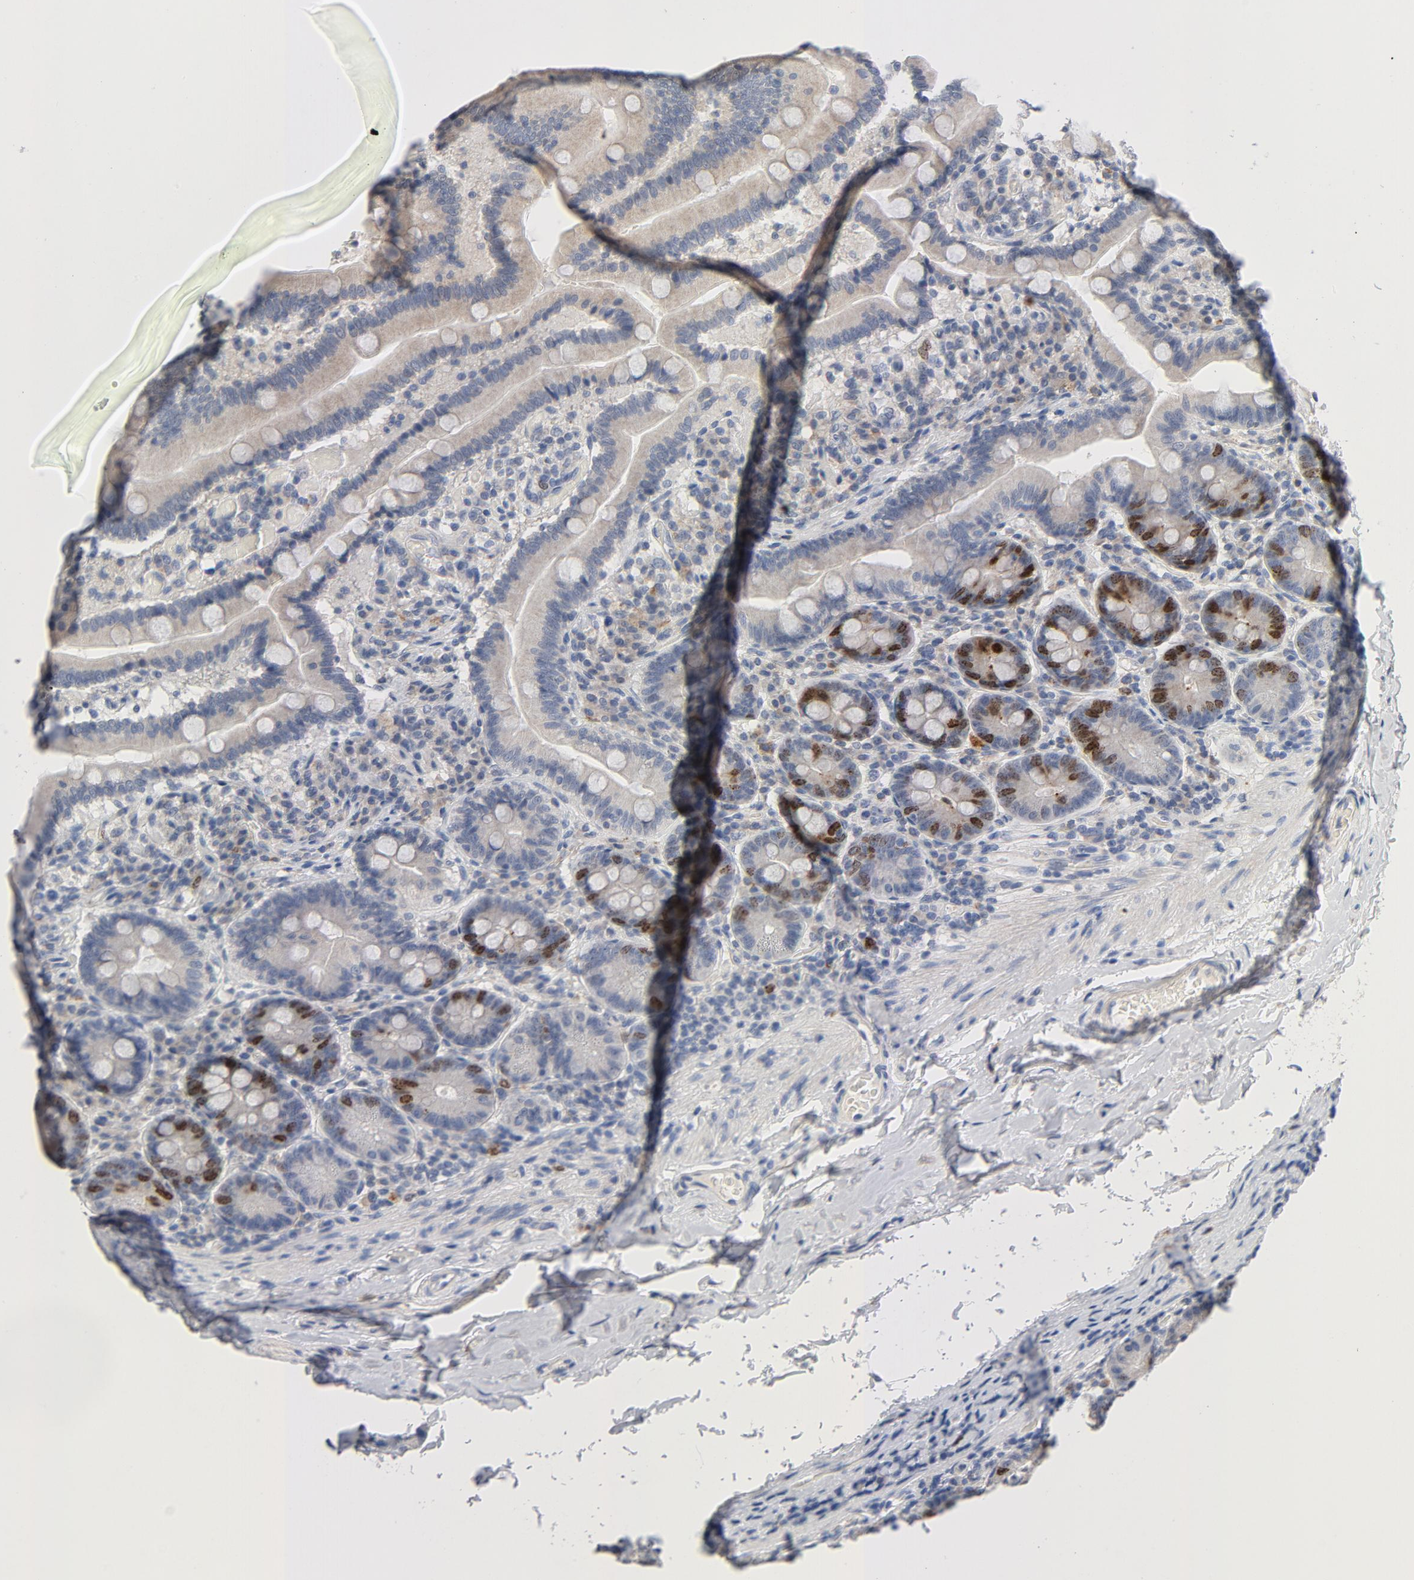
{"staining": {"intensity": "moderate", "quantity": "25%-75%", "location": "nuclear"}, "tissue": "duodenum", "cell_type": "Glandular cells", "image_type": "normal", "snomed": [{"axis": "morphology", "description": "Normal tissue, NOS"}, {"axis": "topography", "description": "Duodenum"}], "caption": "High-magnification brightfield microscopy of unremarkable duodenum stained with DAB (brown) and counterstained with hematoxylin (blue). glandular cells exhibit moderate nuclear staining is appreciated in approximately25%-75% of cells. (IHC, brightfield microscopy, high magnification).", "gene": "BIRC5", "patient": {"sex": "male", "age": 66}}